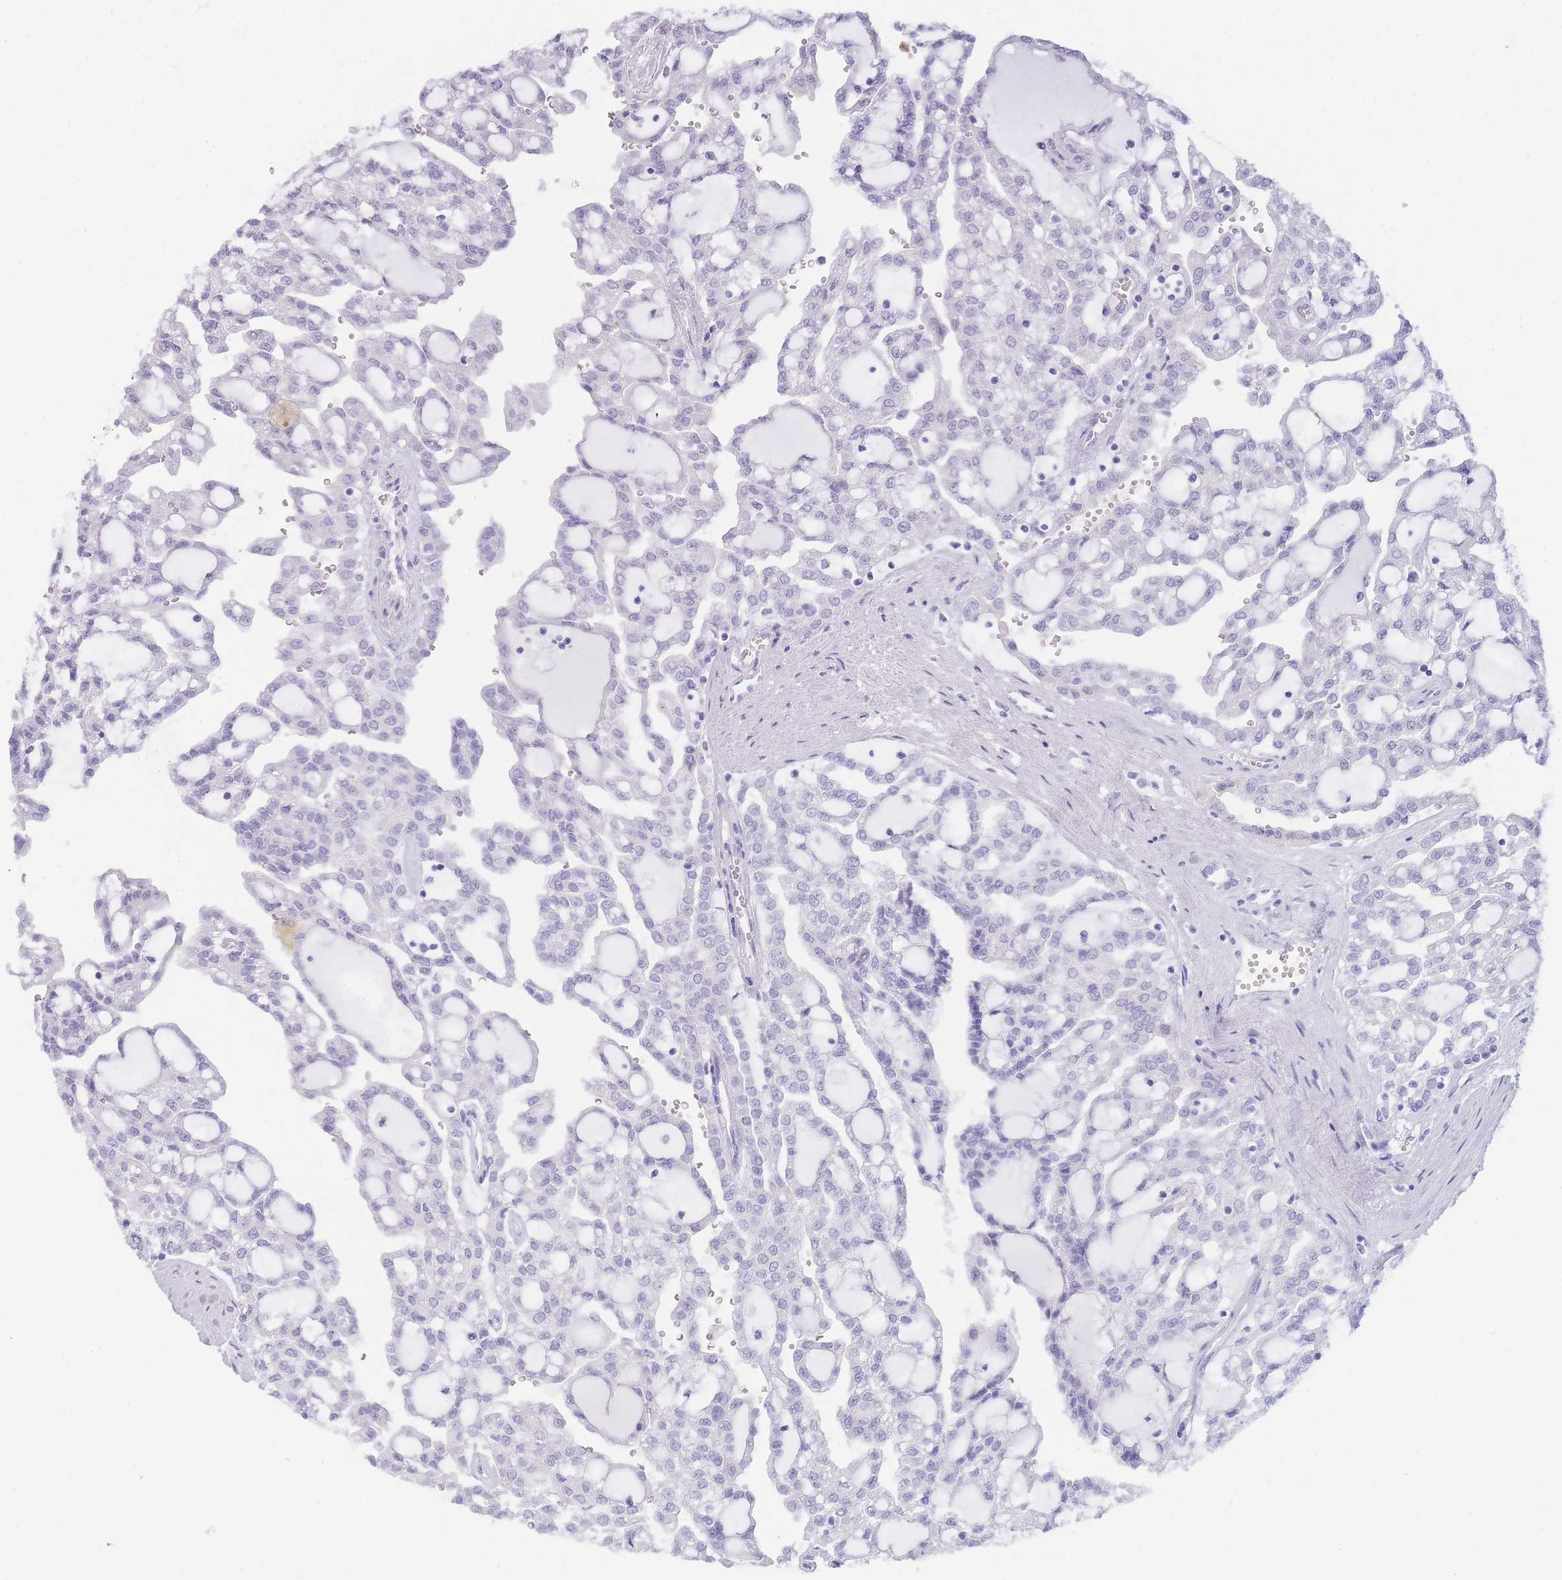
{"staining": {"intensity": "negative", "quantity": "none", "location": "none"}, "tissue": "renal cancer", "cell_type": "Tumor cells", "image_type": "cancer", "snomed": [{"axis": "morphology", "description": "Adenocarcinoma, NOS"}, {"axis": "topography", "description": "Kidney"}], "caption": "IHC micrograph of neoplastic tissue: human renal adenocarcinoma stained with DAB shows no significant protein expression in tumor cells.", "gene": "ZNF627", "patient": {"sex": "male", "age": 63}}